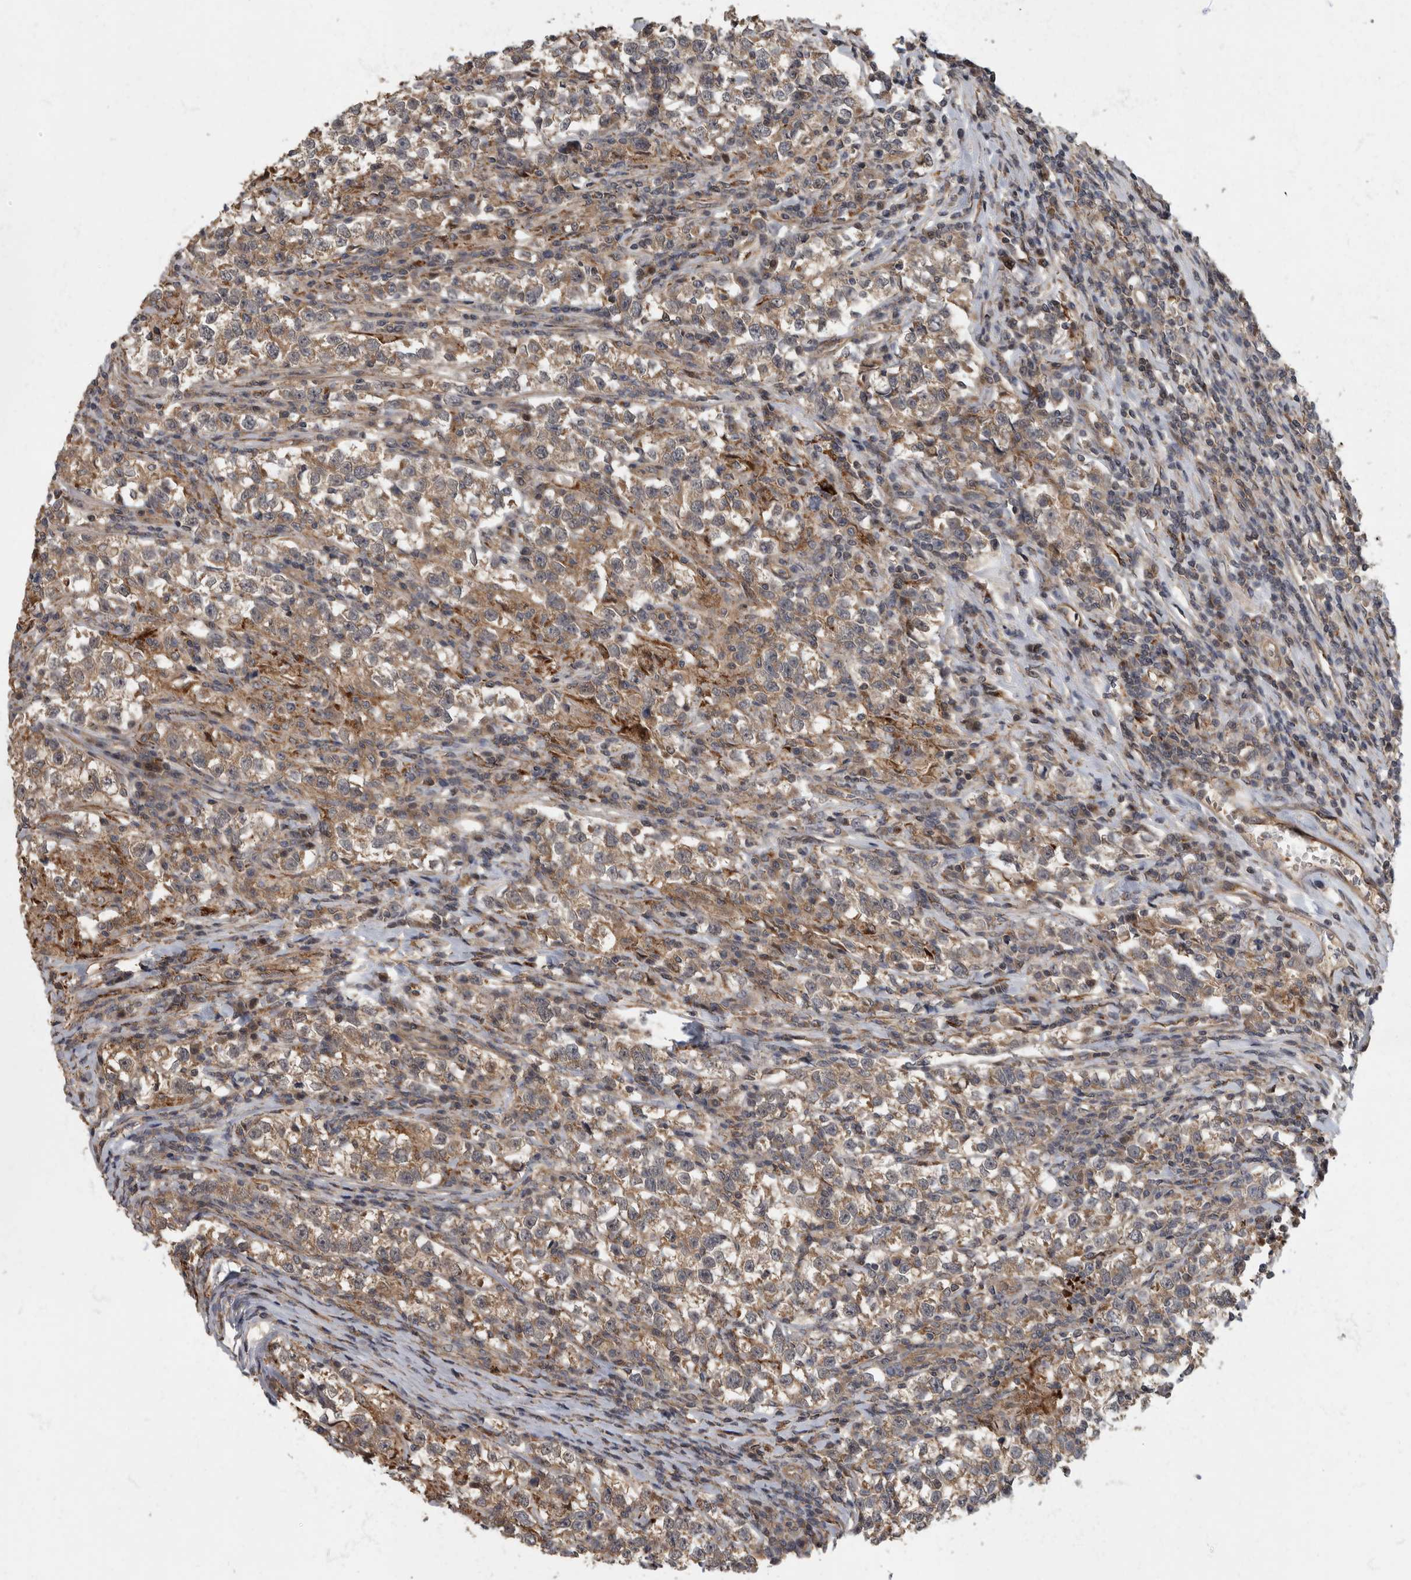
{"staining": {"intensity": "moderate", "quantity": ">75%", "location": "cytoplasmic/membranous"}, "tissue": "testis cancer", "cell_type": "Tumor cells", "image_type": "cancer", "snomed": [{"axis": "morphology", "description": "Normal tissue, NOS"}, {"axis": "morphology", "description": "Seminoma, NOS"}, {"axis": "topography", "description": "Testis"}], "caption": "Approximately >75% of tumor cells in human seminoma (testis) exhibit moderate cytoplasmic/membranous protein expression as visualized by brown immunohistochemical staining.", "gene": "IQCK", "patient": {"sex": "male", "age": 43}}